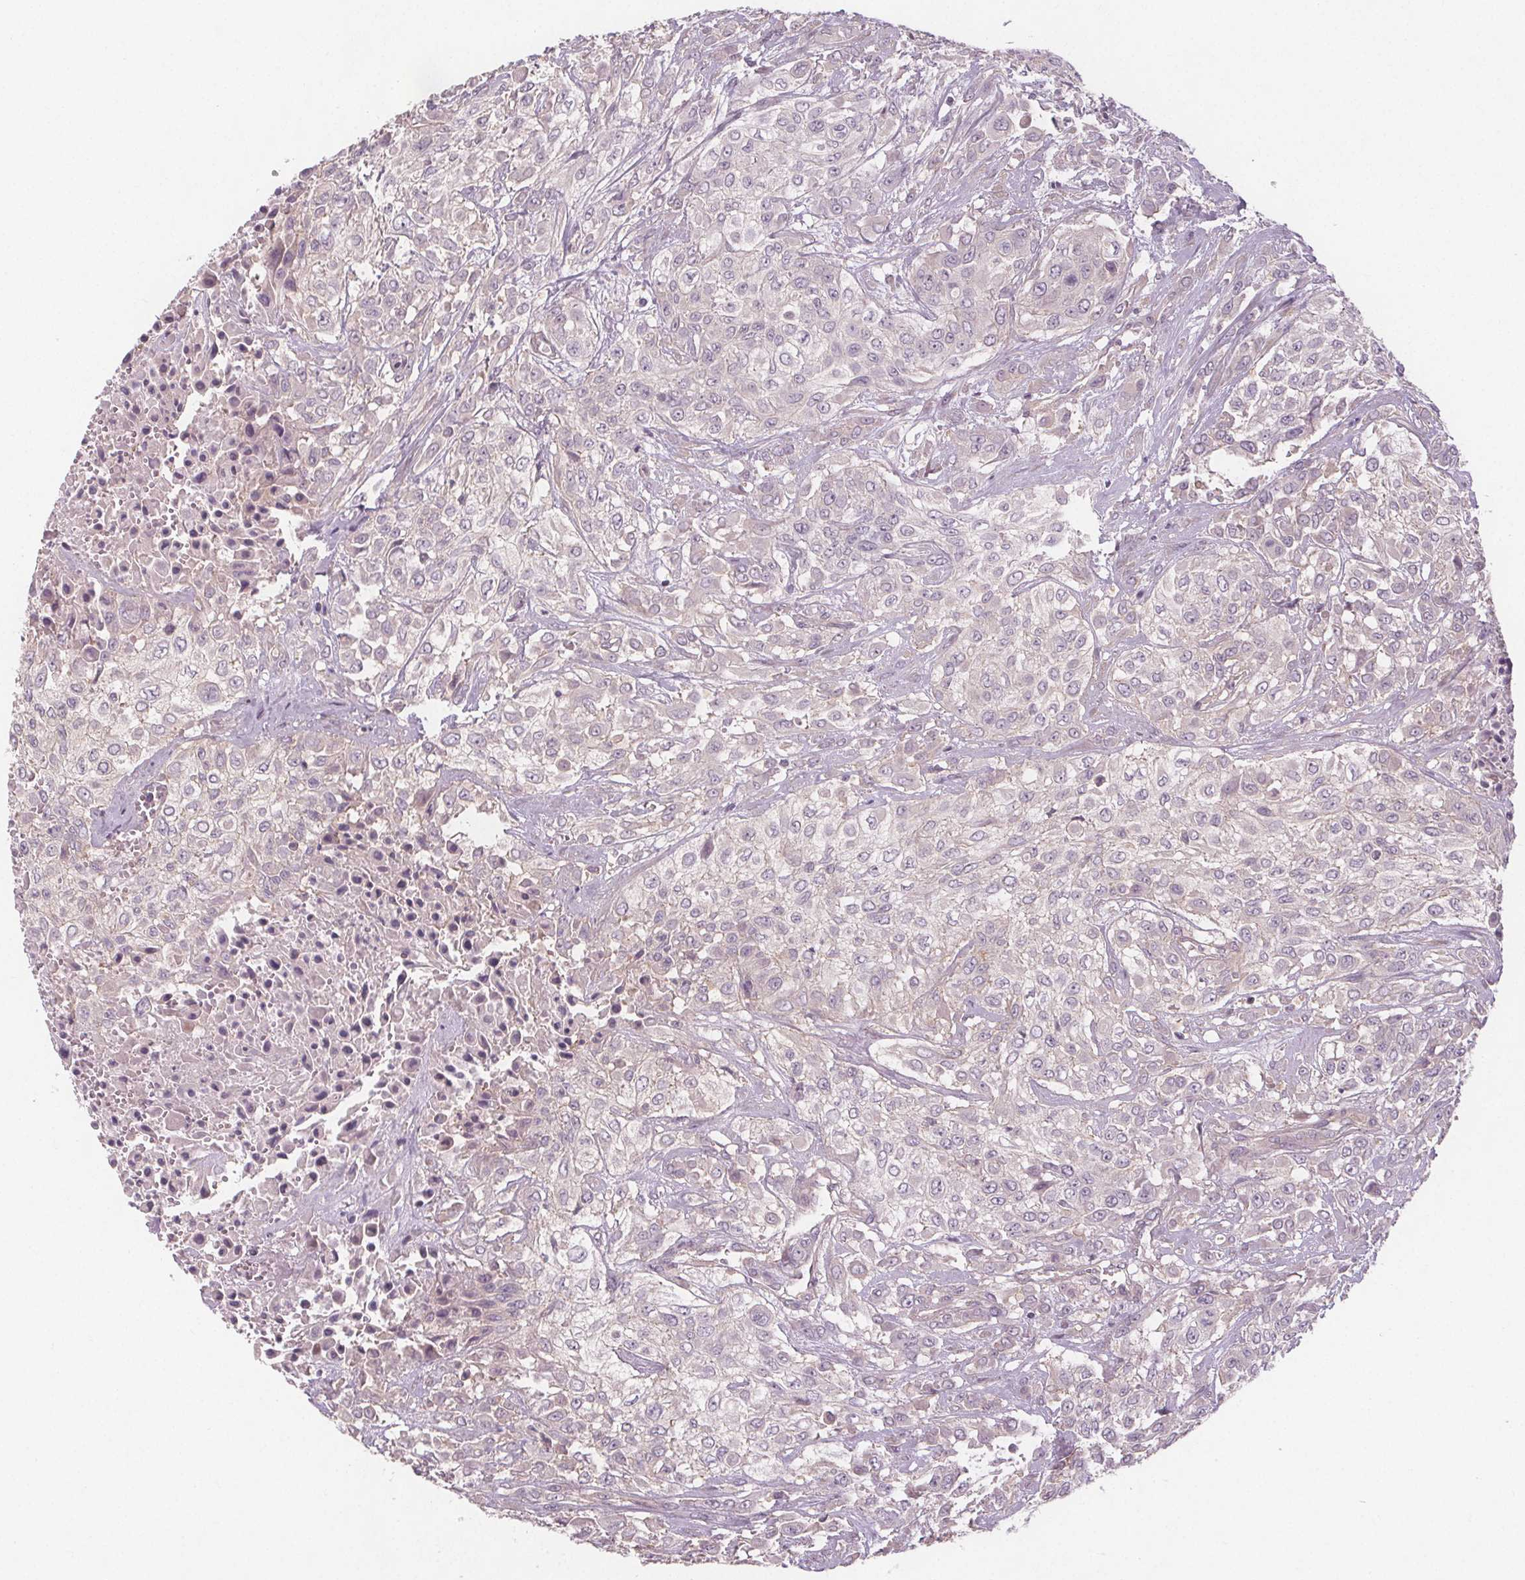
{"staining": {"intensity": "negative", "quantity": "none", "location": "none"}, "tissue": "urothelial cancer", "cell_type": "Tumor cells", "image_type": "cancer", "snomed": [{"axis": "morphology", "description": "Urothelial carcinoma, High grade"}, {"axis": "topography", "description": "Urinary bladder"}], "caption": "There is no significant staining in tumor cells of urothelial carcinoma (high-grade).", "gene": "VNN1", "patient": {"sex": "male", "age": 57}}